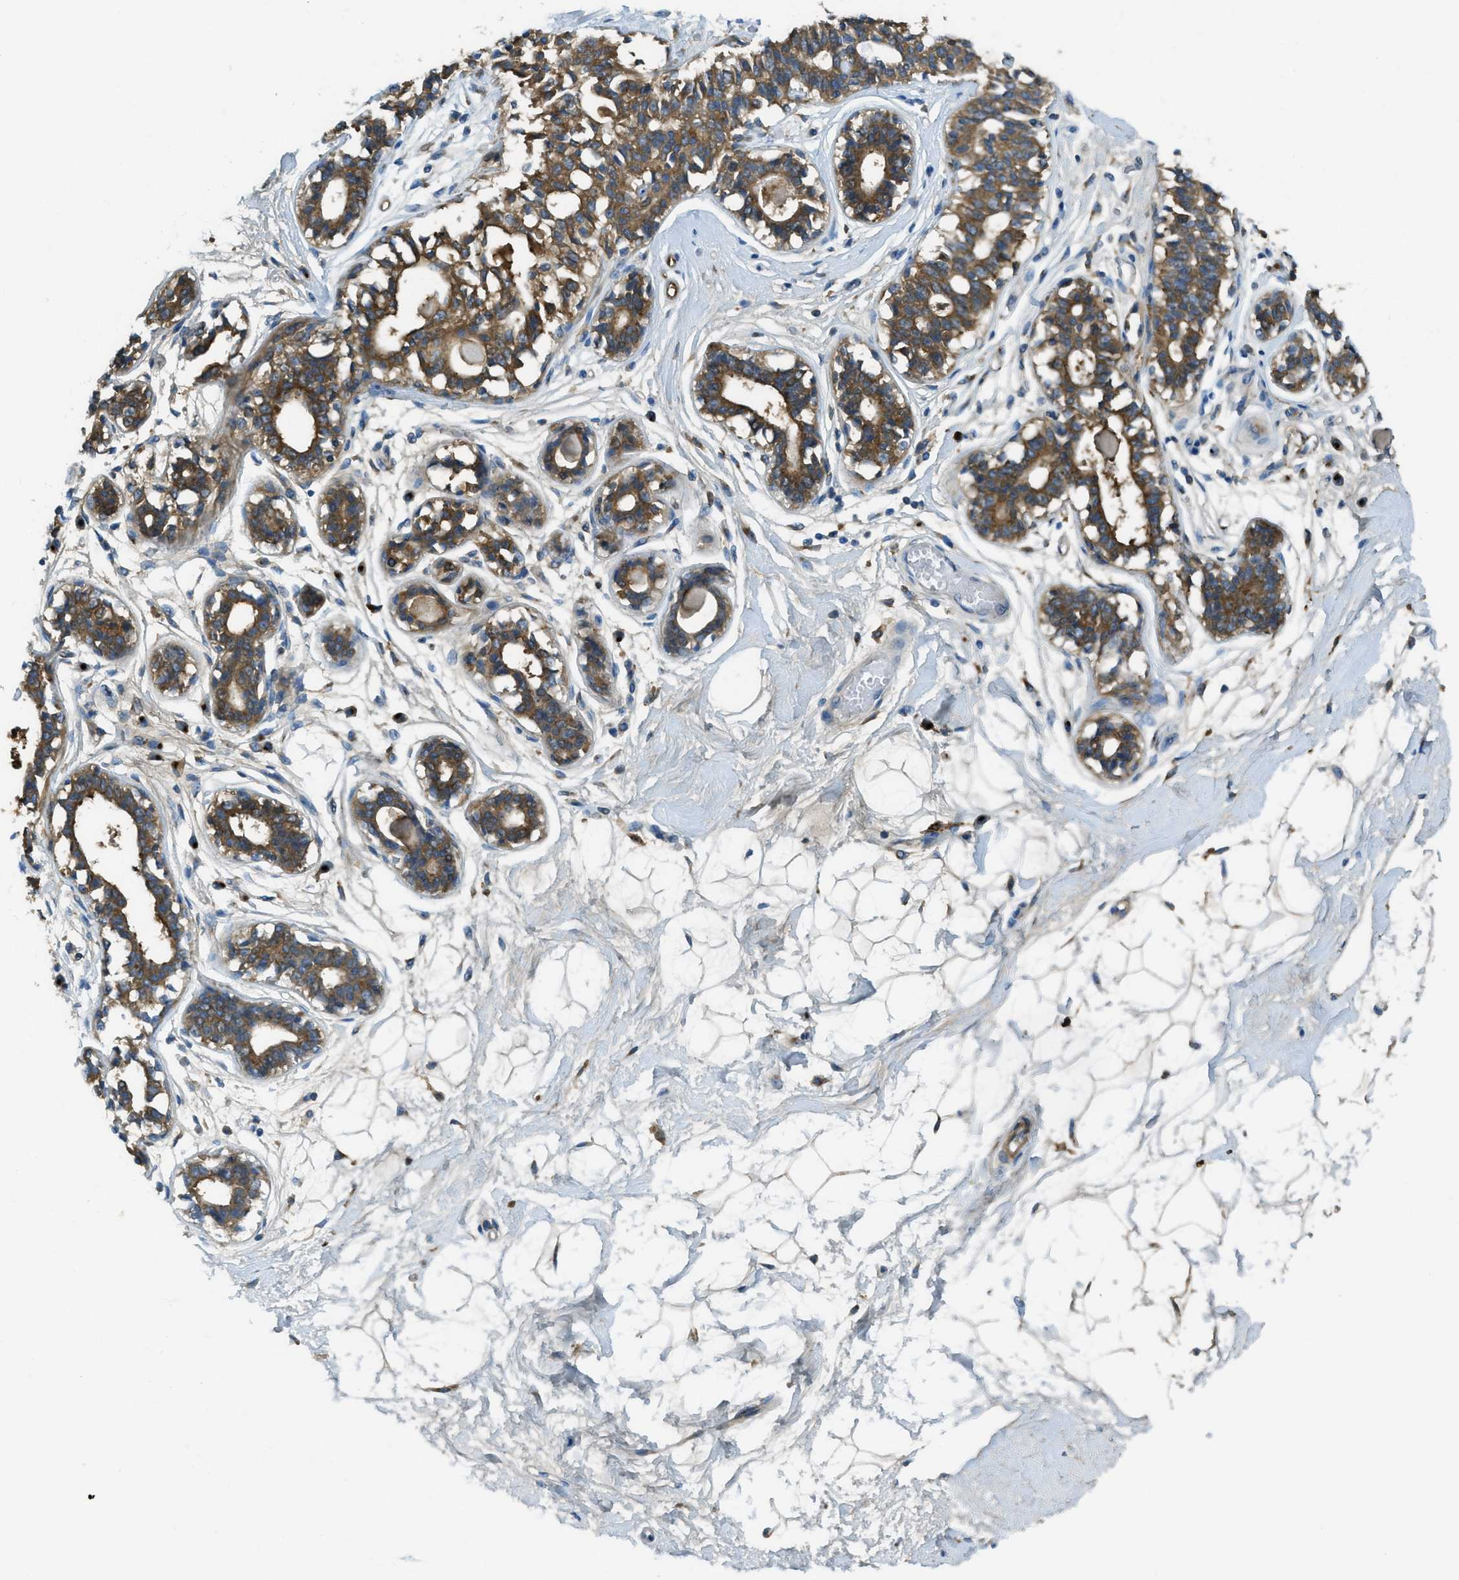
{"staining": {"intensity": "negative", "quantity": "none", "location": "none"}, "tissue": "breast", "cell_type": "Adipocytes", "image_type": "normal", "snomed": [{"axis": "morphology", "description": "Normal tissue, NOS"}, {"axis": "topography", "description": "Breast"}], "caption": "The image shows no significant expression in adipocytes of breast. (DAB (3,3'-diaminobenzidine) immunohistochemistry (IHC) visualized using brightfield microscopy, high magnification).", "gene": "TRIM59", "patient": {"sex": "female", "age": 45}}